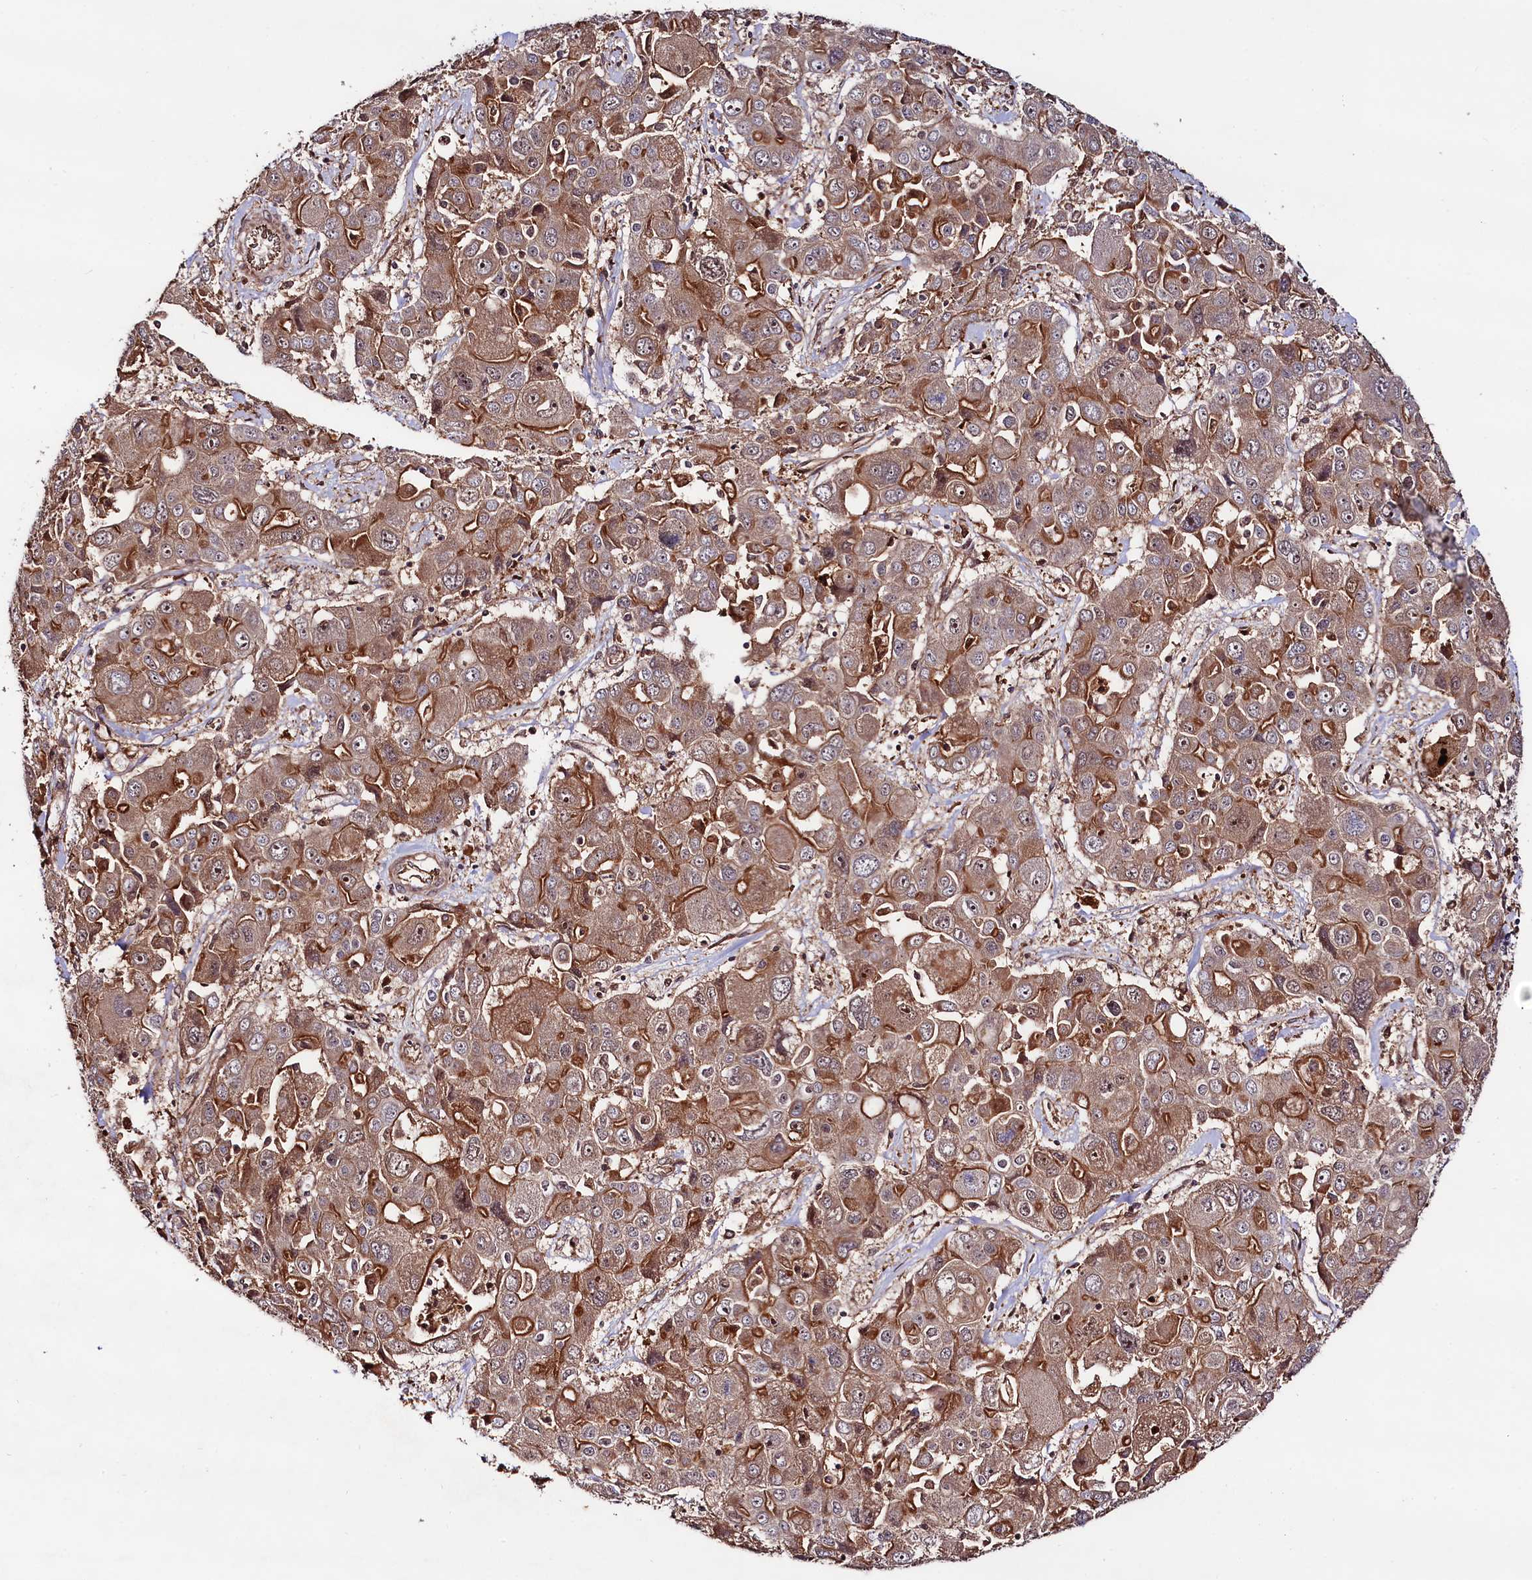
{"staining": {"intensity": "moderate", "quantity": ">75%", "location": "cytoplasmic/membranous"}, "tissue": "liver cancer", "cell_type": "Tumor cells", "image_type": "cancer", "snomed": [{"axis": "morphology", "description": "Cholangiocarcinoma"}, {"axis": "topography", "description": "Liver"}], "caption": "Liver cancer was stained to show a protein in brown. There is medium levels of moderate cytoplasmic/membranous expression in approximately >75% of tumor cells. (Brightfield microscopy of DAB IHC at high magnification).", "gene": "NEDD1", "patient": {"sex": "male", "age": 67}}